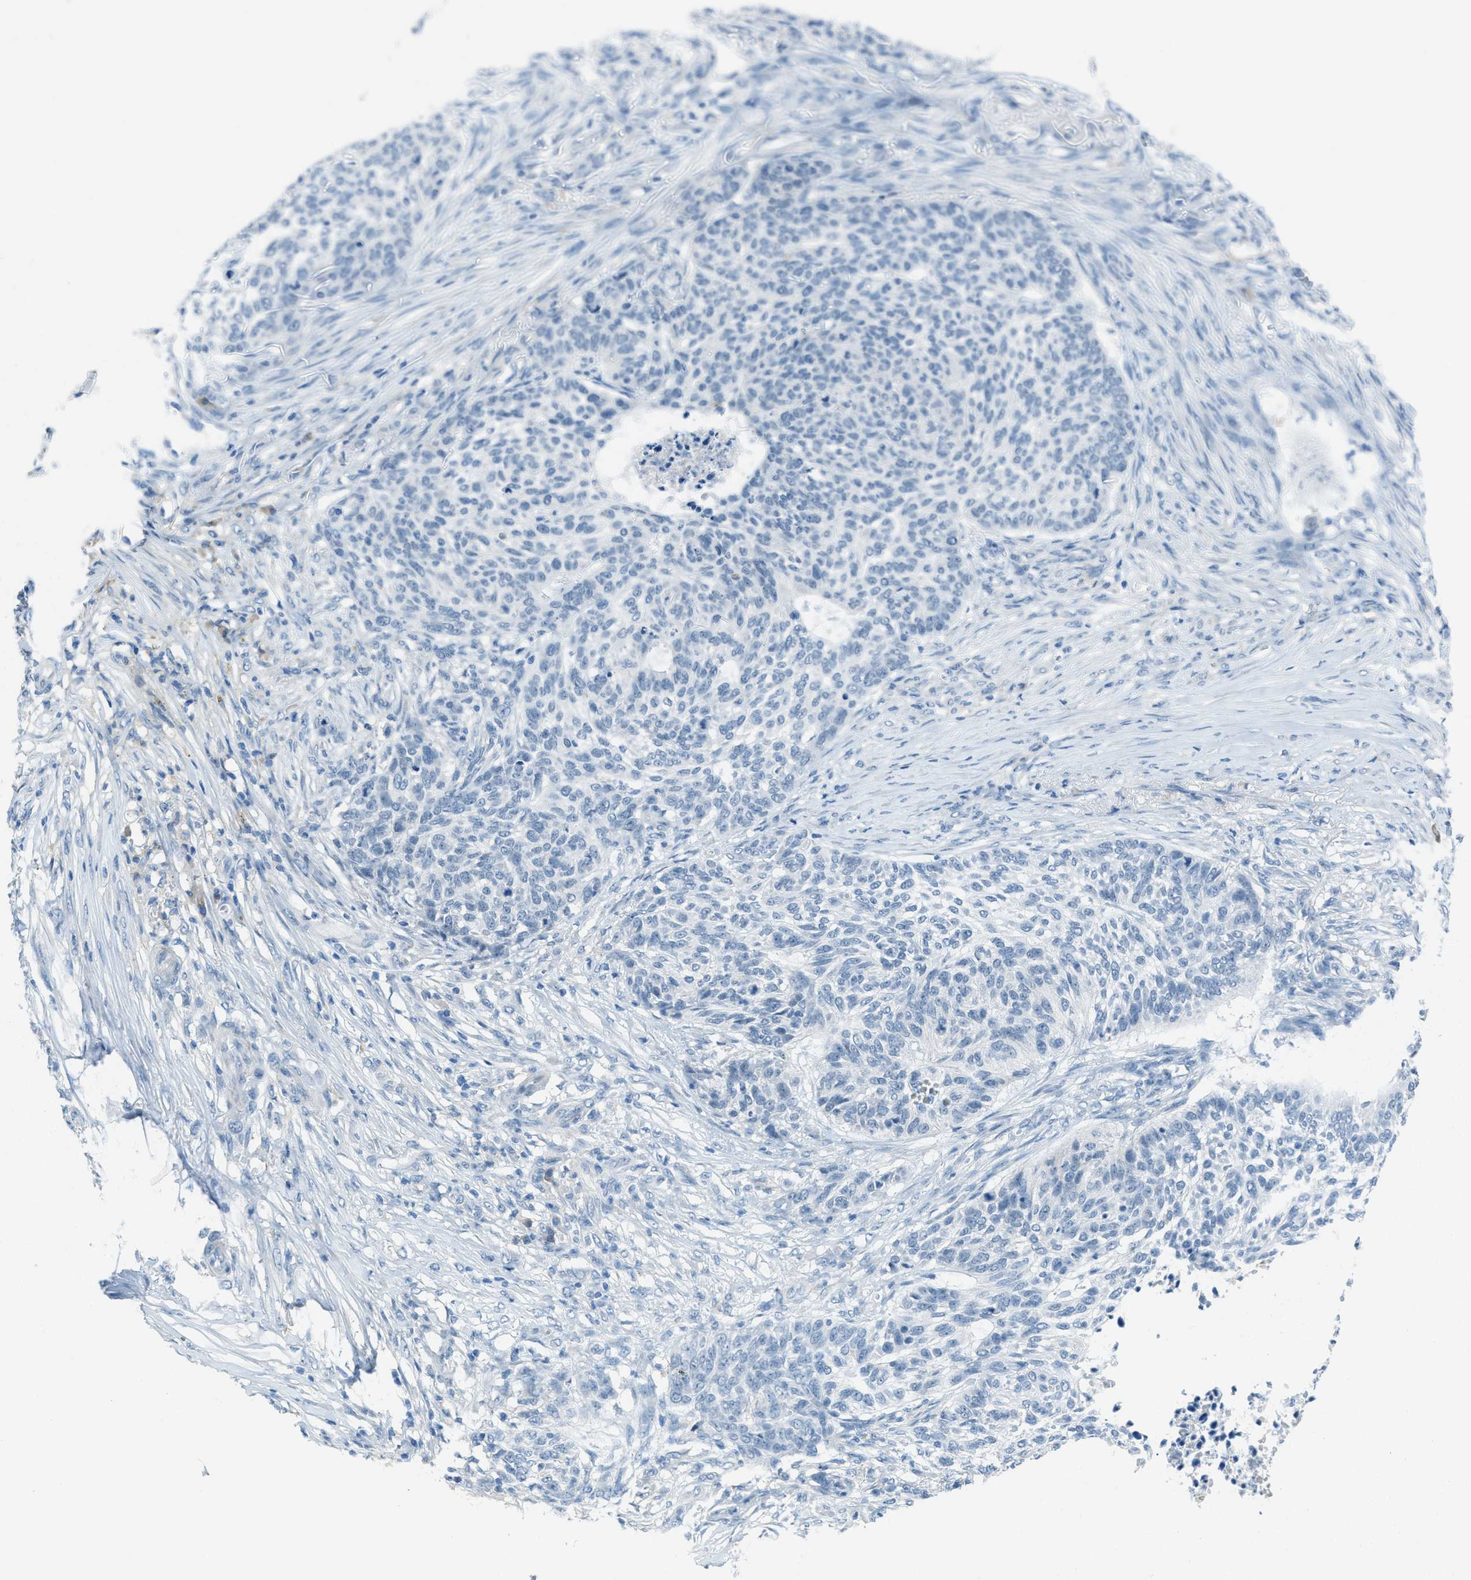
{"staining": {"intensity": "negative", "quantity": "none", "location": "none"}, "tissue": "skin cancer", "cell_type": "Tumor cells", "image_type": "cancer", "snomed": [{"axis": "morphology", "description": "Basal cell carcinoma"}, {"axis": "topography", "description": "Skin"}], "caption": "The micrograph shows no staining of tumor cells in basal cell carcinoma (skin).", "gene": "KLHL8", "patient": {"sex": "male", "age": 85}}